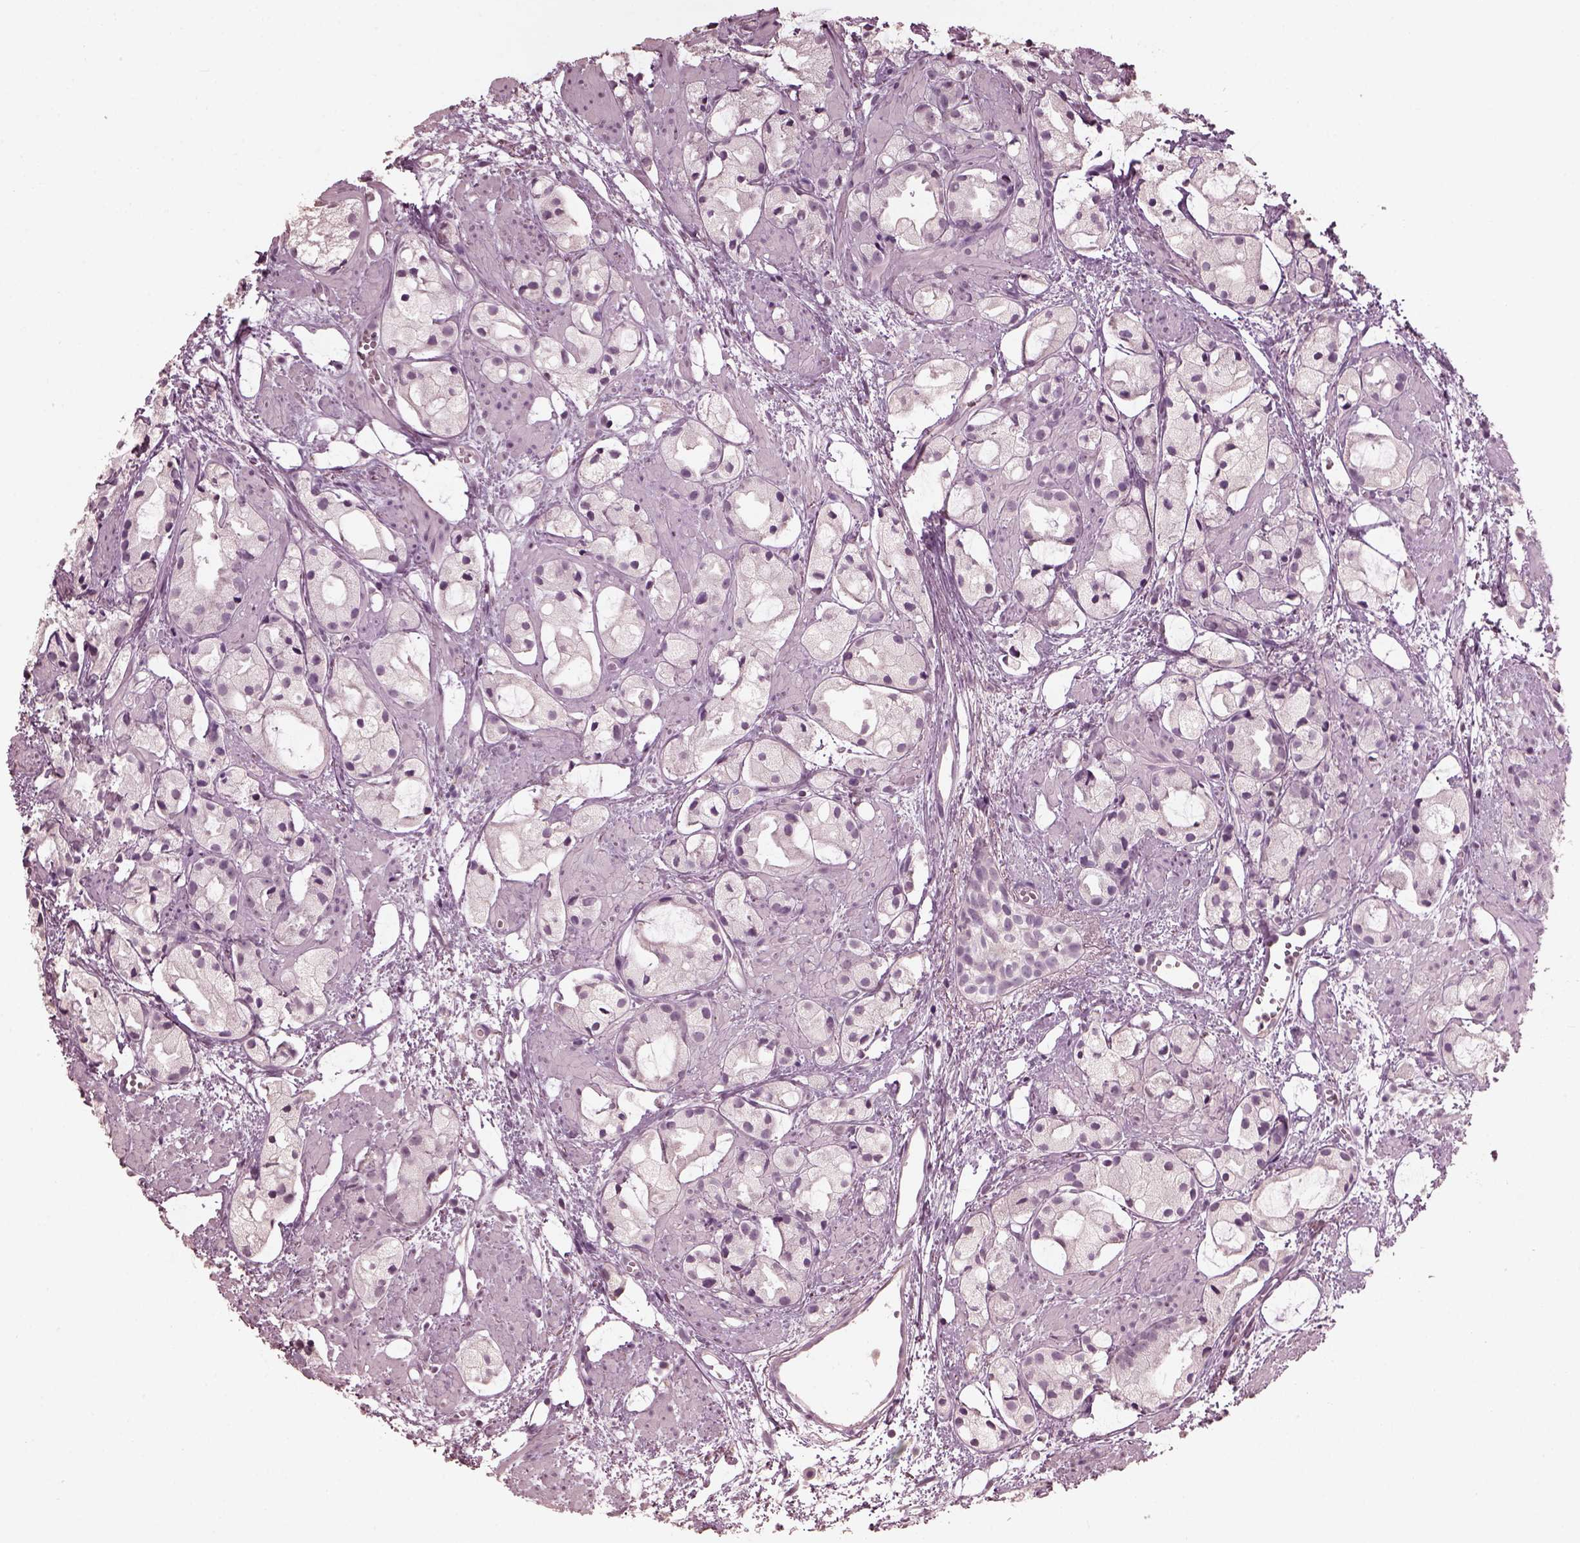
{"staining": {"intensity": "negative", "quantity": "none", "location": "none"}, "tissue": "prostate cancer", "cell_type": "Tumor cells", "image_type": "cancer", "snomed": [{"axis": "morphology", "description": "Adenocarcinoma, High grade"}, {"axis": "topography", "description": "Prostate"}], "caption": "Tumor cells show no significant staining in adenocarcinoma (high-grade) (prostate).", "gene": "TSKS", "patient": {"sex": "male", "age": 85}}